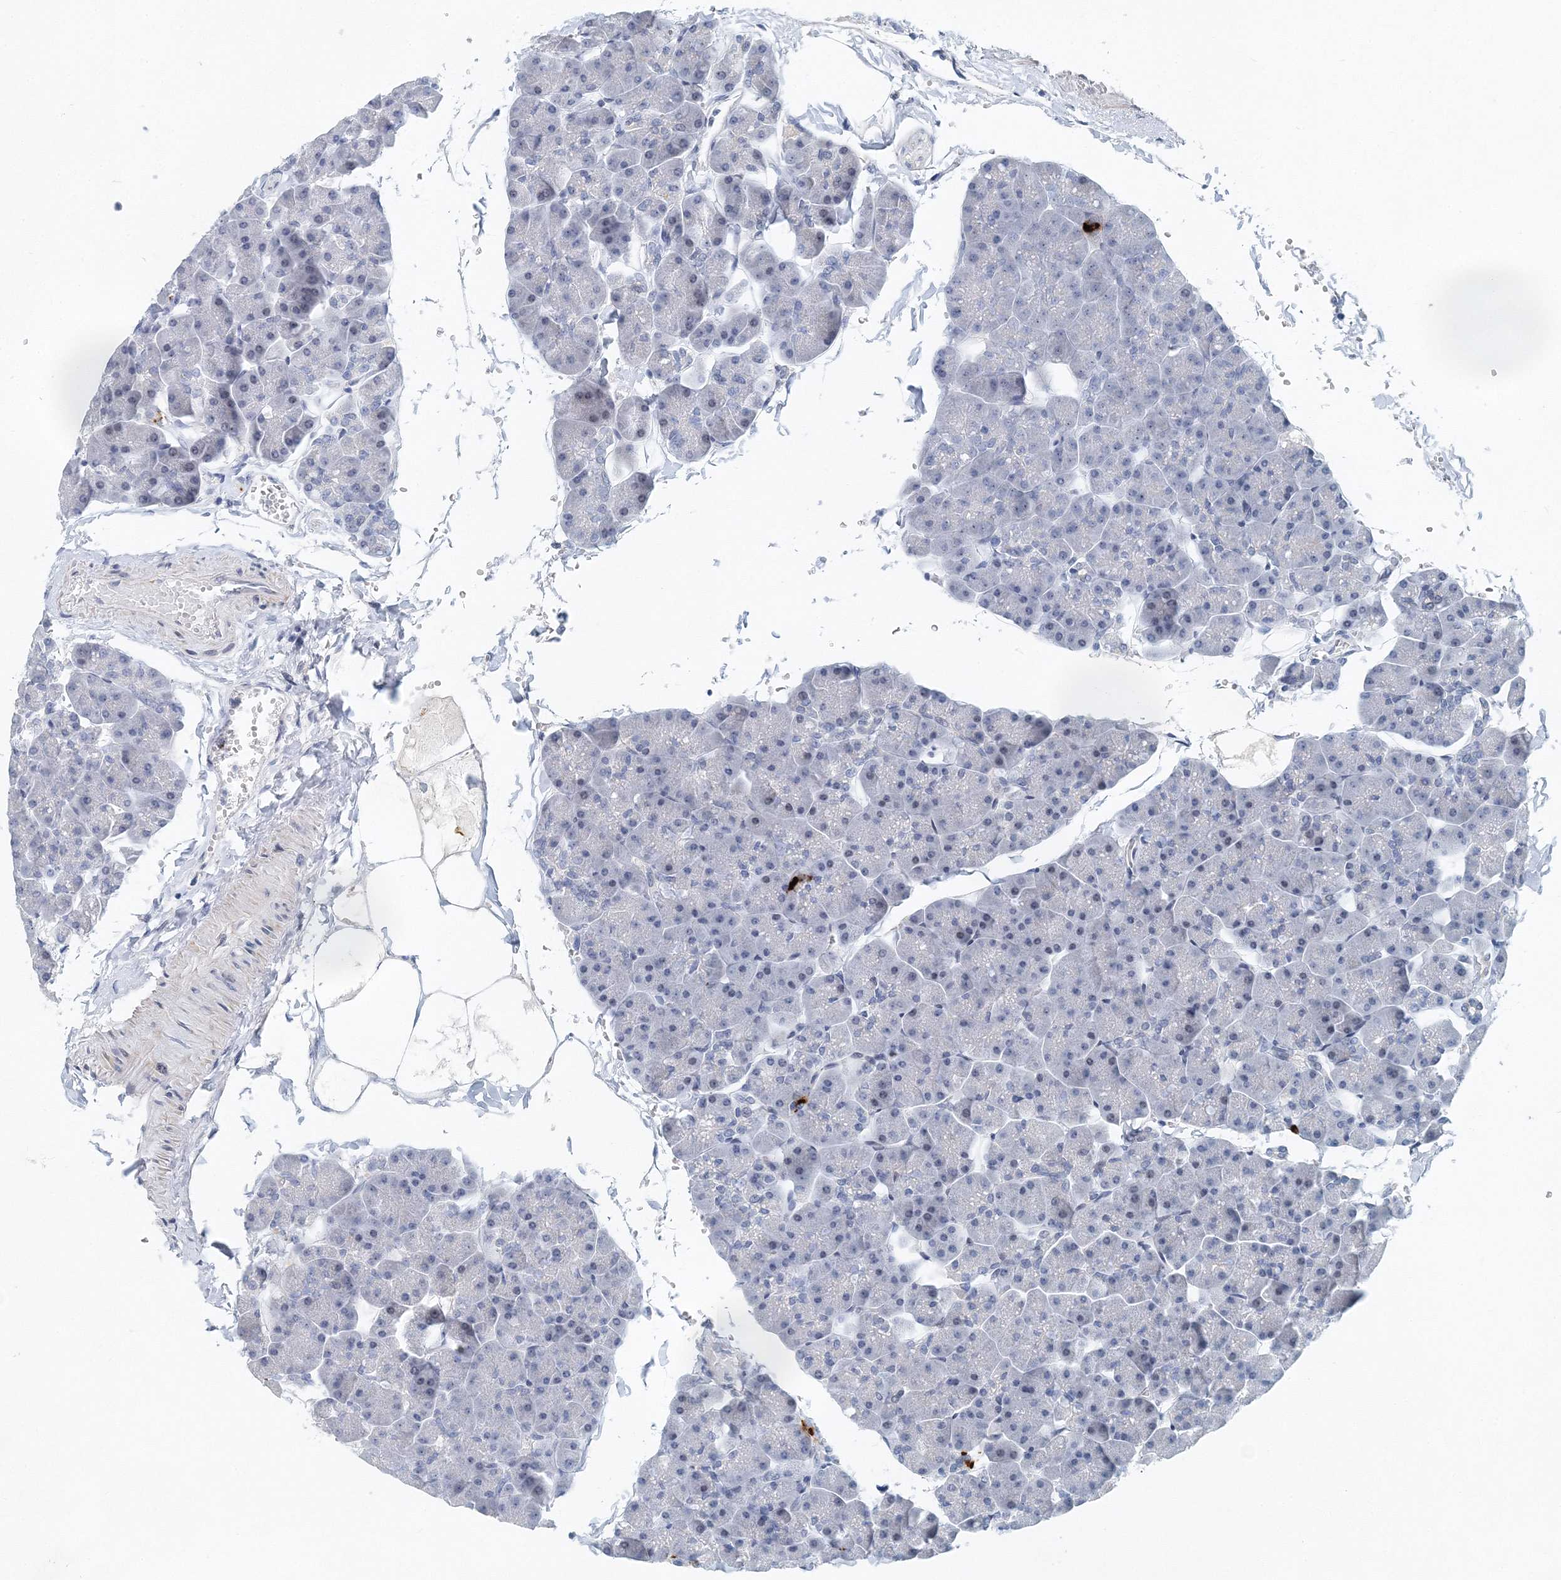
{"staining": {"intensity": "weak", "quantity": "<25%", "location": "cytoplasmic/membranous"}, "tissue": "pancreas", "cell_type": "Exocrine glandular cells", "image_type": "normal", "snomed": [{"axis": "morphology", "description": "Normal tissue, NOS"}, {"axis": "topography", "description": "Pancreas"}], "caption": "Immunohistochemistry (IHC) histopathology image of unremarkable pancreas: human pancreas stained with DAB demonstrates no significant protein expression in exocrine glandular cells. (DAB immunohistochemistry visualized using brightfield microscopy, high magnification).", "gene": "UIMC1", "patient": {"sex": "male", "age": 35}}